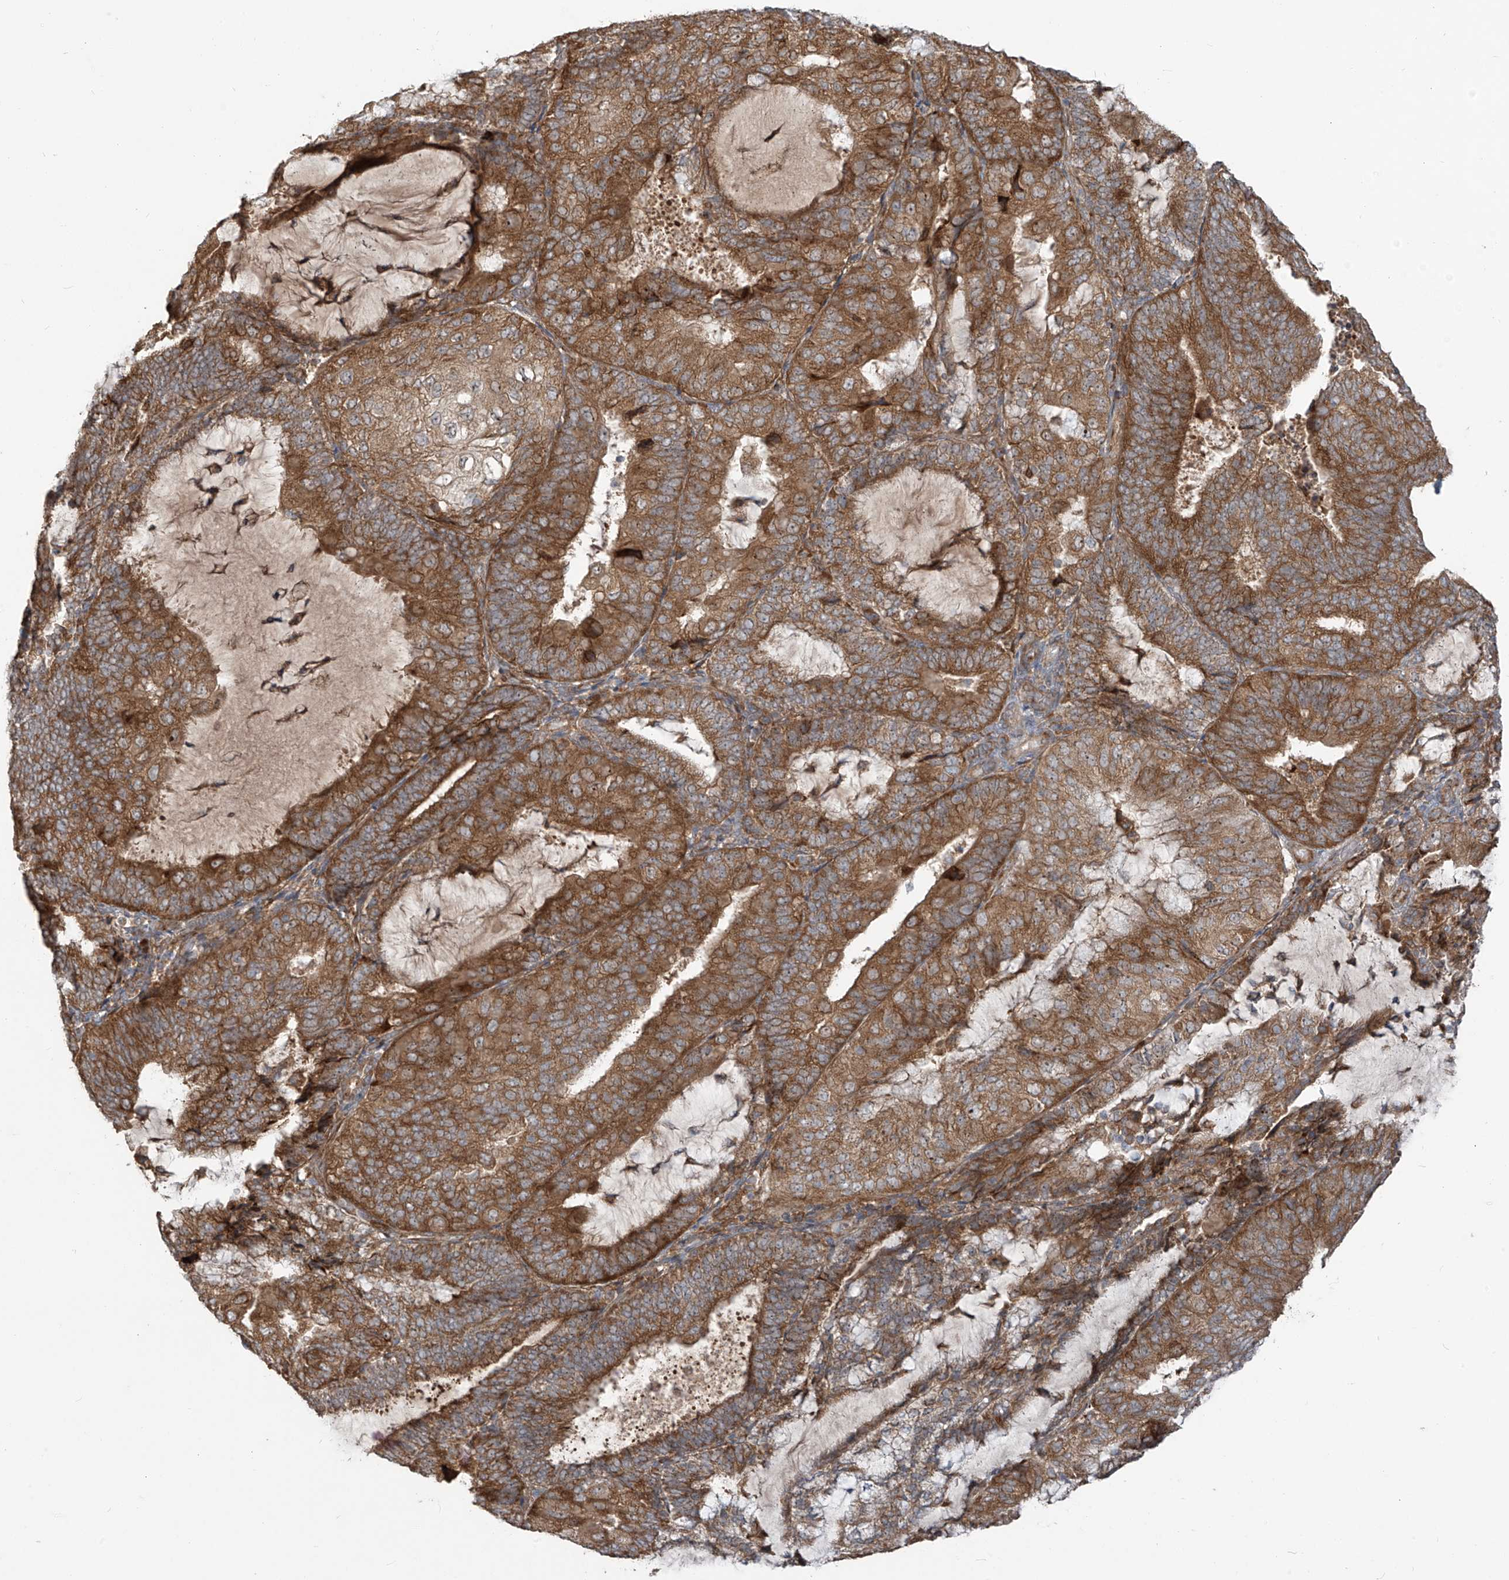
{"staining": {"intensity": "strong", "quantity": ">75%", "location": "cytoplasmic/membranous"}, "tissue": "endometrial cancer", "cell_type": "Tumor cells", "image_type": "cancer", "snomed": [{"axis": "morphology", "description": "Adenocarcinoma, NOS"}, {"axis": "topography", "description": "Endometrium"}], "caption": "IHC photomicrograph of human endometrial cancer (adenocarcinoma) stained for a protein (brown), which demonstrates high levels of strong cytoplasmic/membranous expression in approximately >75% of tumor cells.", "gene": "KATNIP", "patient": {"sex": "female", "age": 81}}